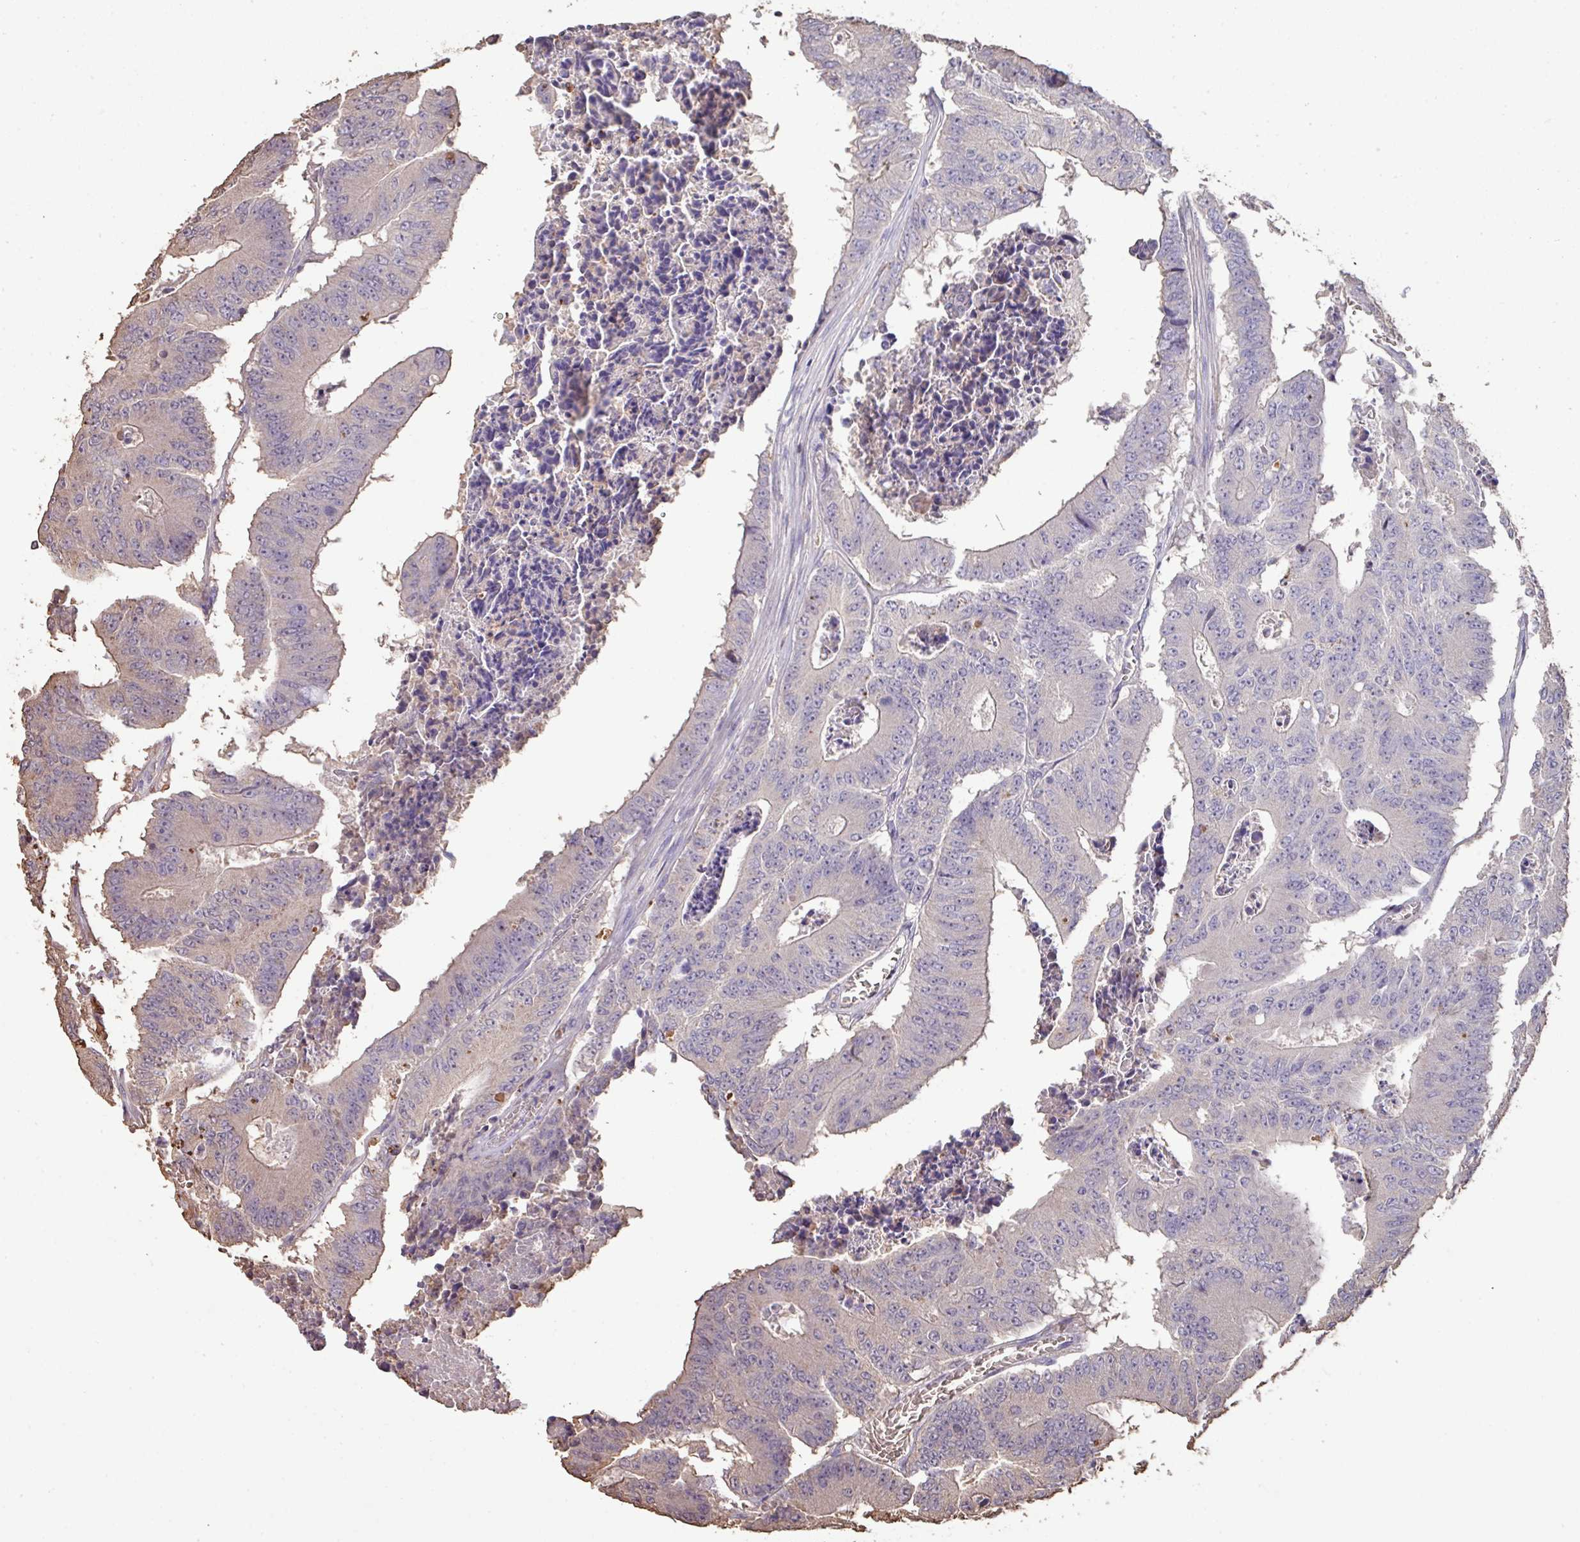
{"staining": {"intensity": "negative", "quantity": "none", "location": "none"}, "tissue": "colorectal cancer", "cell_type": "Tumor cells", "image_type": "cancer", "snomed": [{"axis": "morphology", "description": "Adenocarcinoma, NOS"}, {"axis": "topography", "description": "Colon"}], "caption": "Adenocarcinoma (colorectal) was stained to show a protein in brown. There is no significant expression in tumor cells. Nuclei are stained in blue.", "gene": "CAMK2B", "patient": {"sex": "male", "age": 87}}